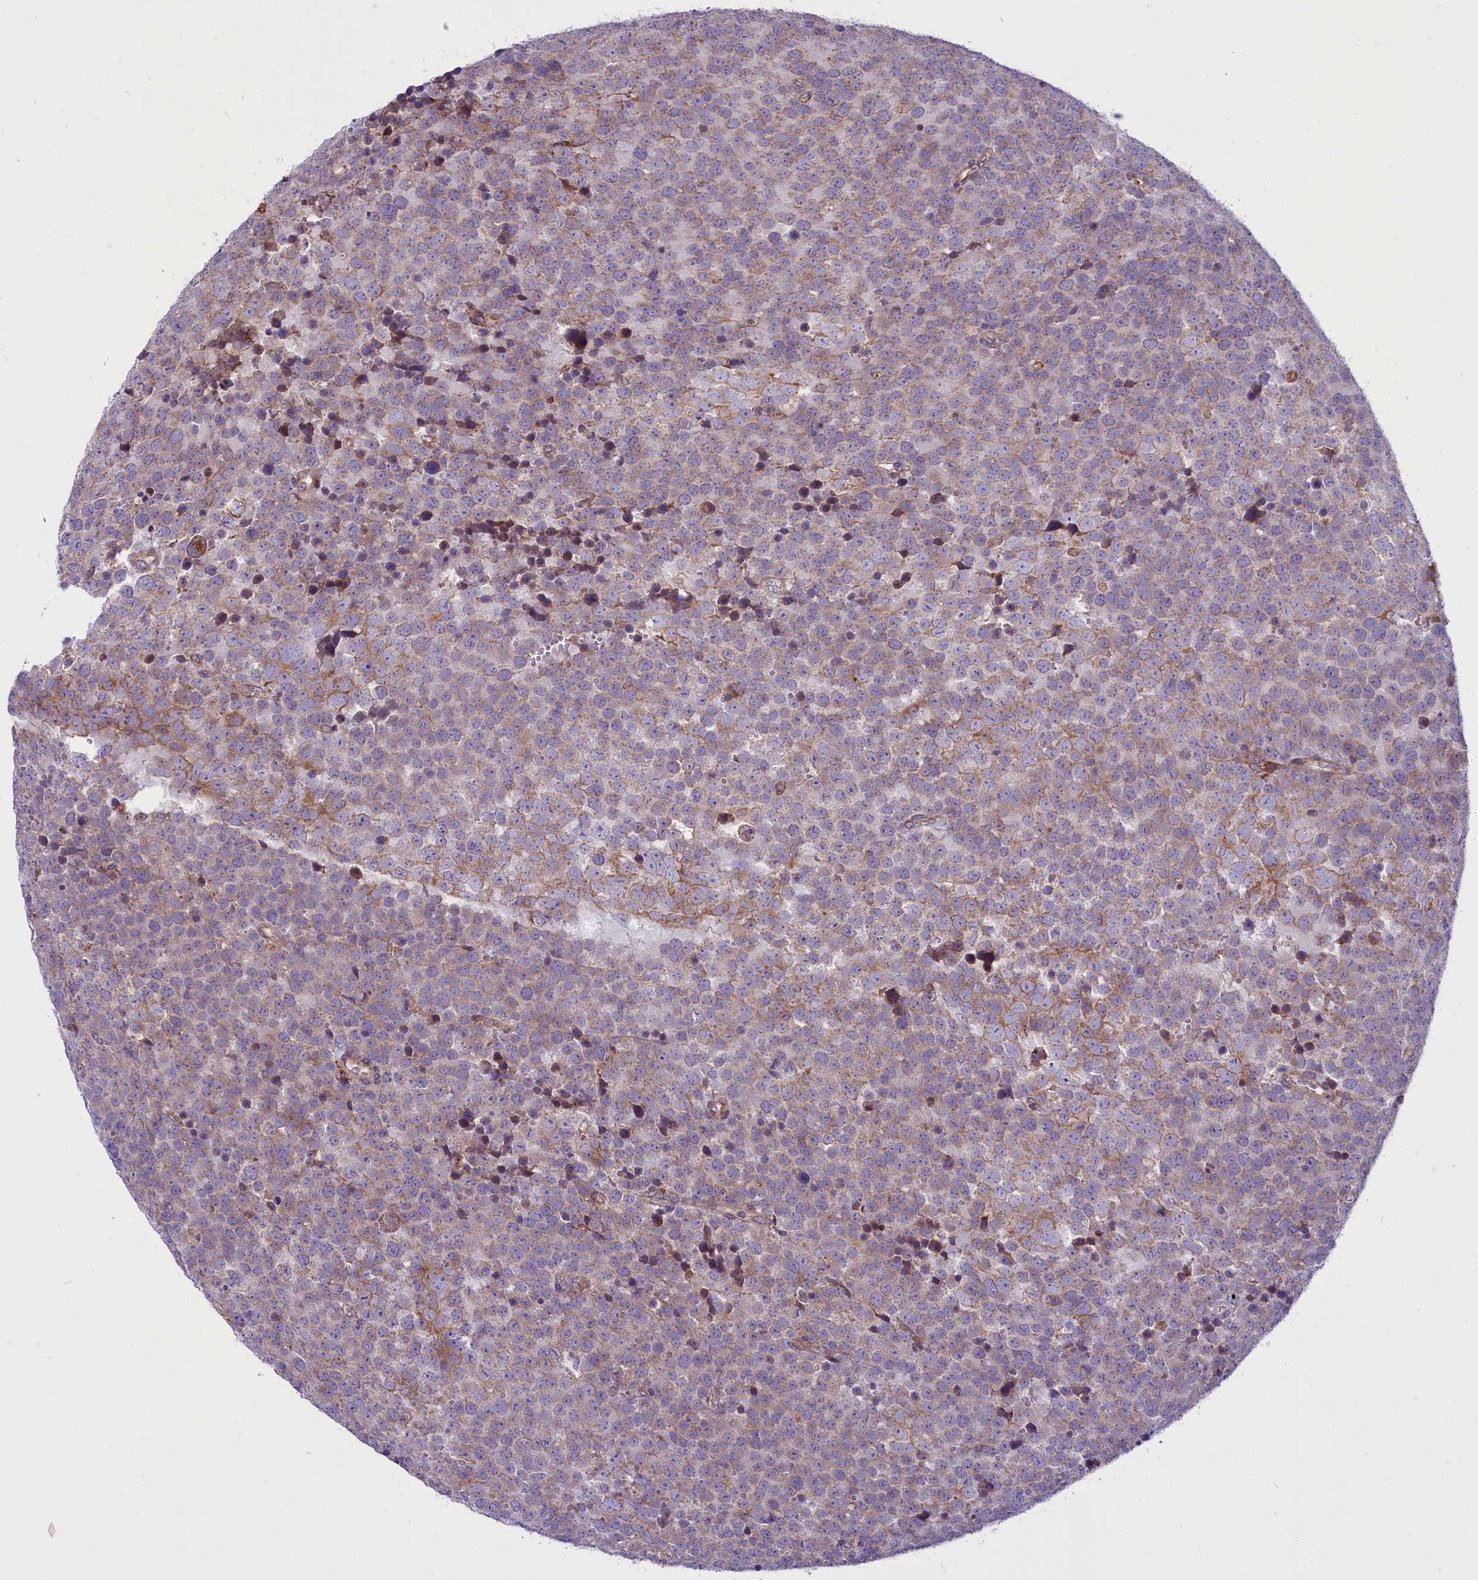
{"staining": {"intensity": "weak", "quantity": "<25%", "location": "cytoplasmic/membranous"}, "tissue": "testis cancer", "cell_type": "Tumor cells", "image_type": "cancer", "snomed": [{"axis": "morphology", "description": "Seminoma, NOS"}, {"axis": "topography", "description": "Testis"}], "caption": "Immunohistochemistry of seminoma (testis) demonstrates no expression in tumor cells.", "gene": "PTPRU", "patient": {"sex": "male", "age": 71}}